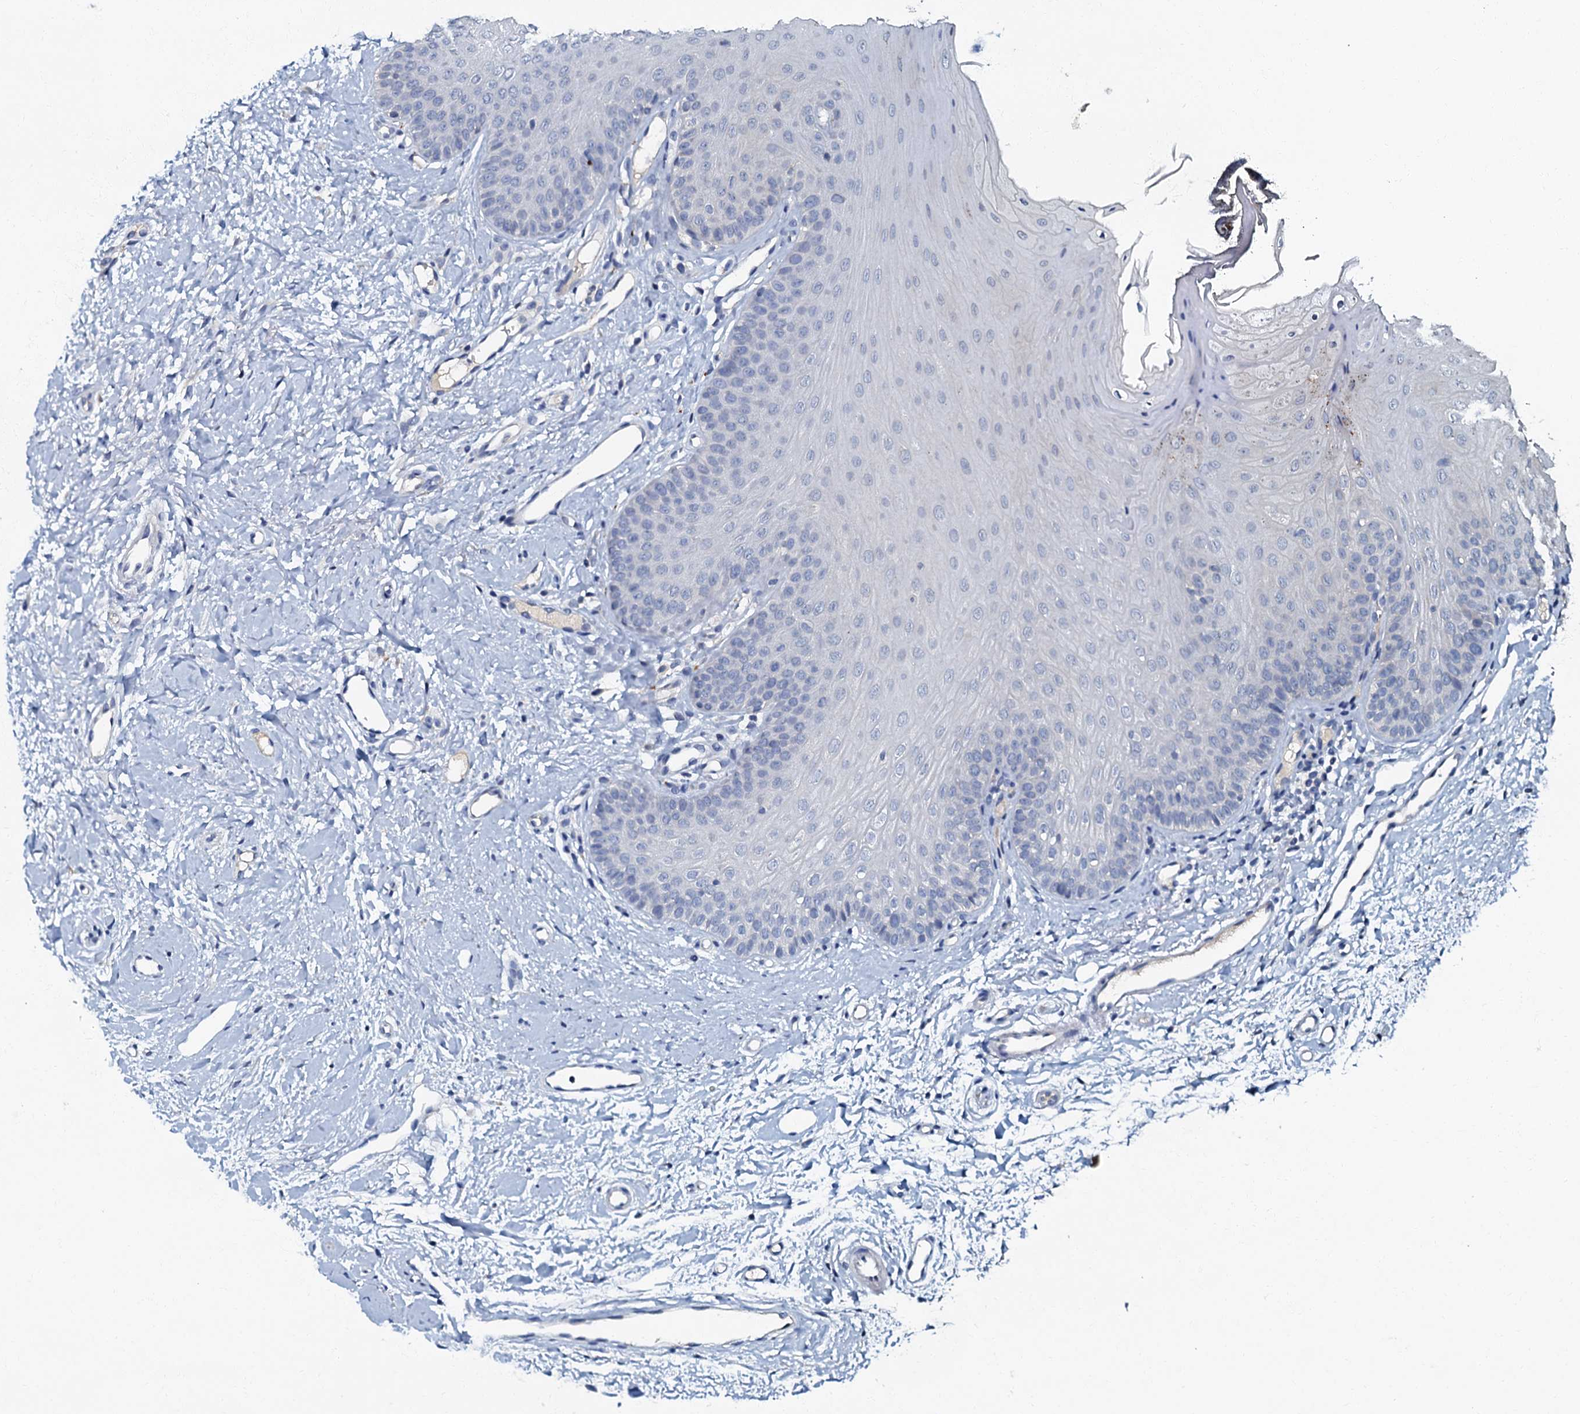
{"staining": {"intensity": "negative", "quantity": "none", "location": "none"}, "tissue": "oral mucosa", "cell_type": "Squamous epithelial cells", "image_type": "normal", "snomed": [{"axis": "morphology", "description": "Normal tissue, NOS"}, {"axis": "topography", "description": "Oral tissue"}], "caption": "Squamous epithelial cells show no significant expression in benign oral mucosa. (Brightfield microscopy of DAB (3,3'-diaminobenzidine) IHC at high magnification).", "gene": "OLAH", "patient": {"sex": "female", "age": 68}}